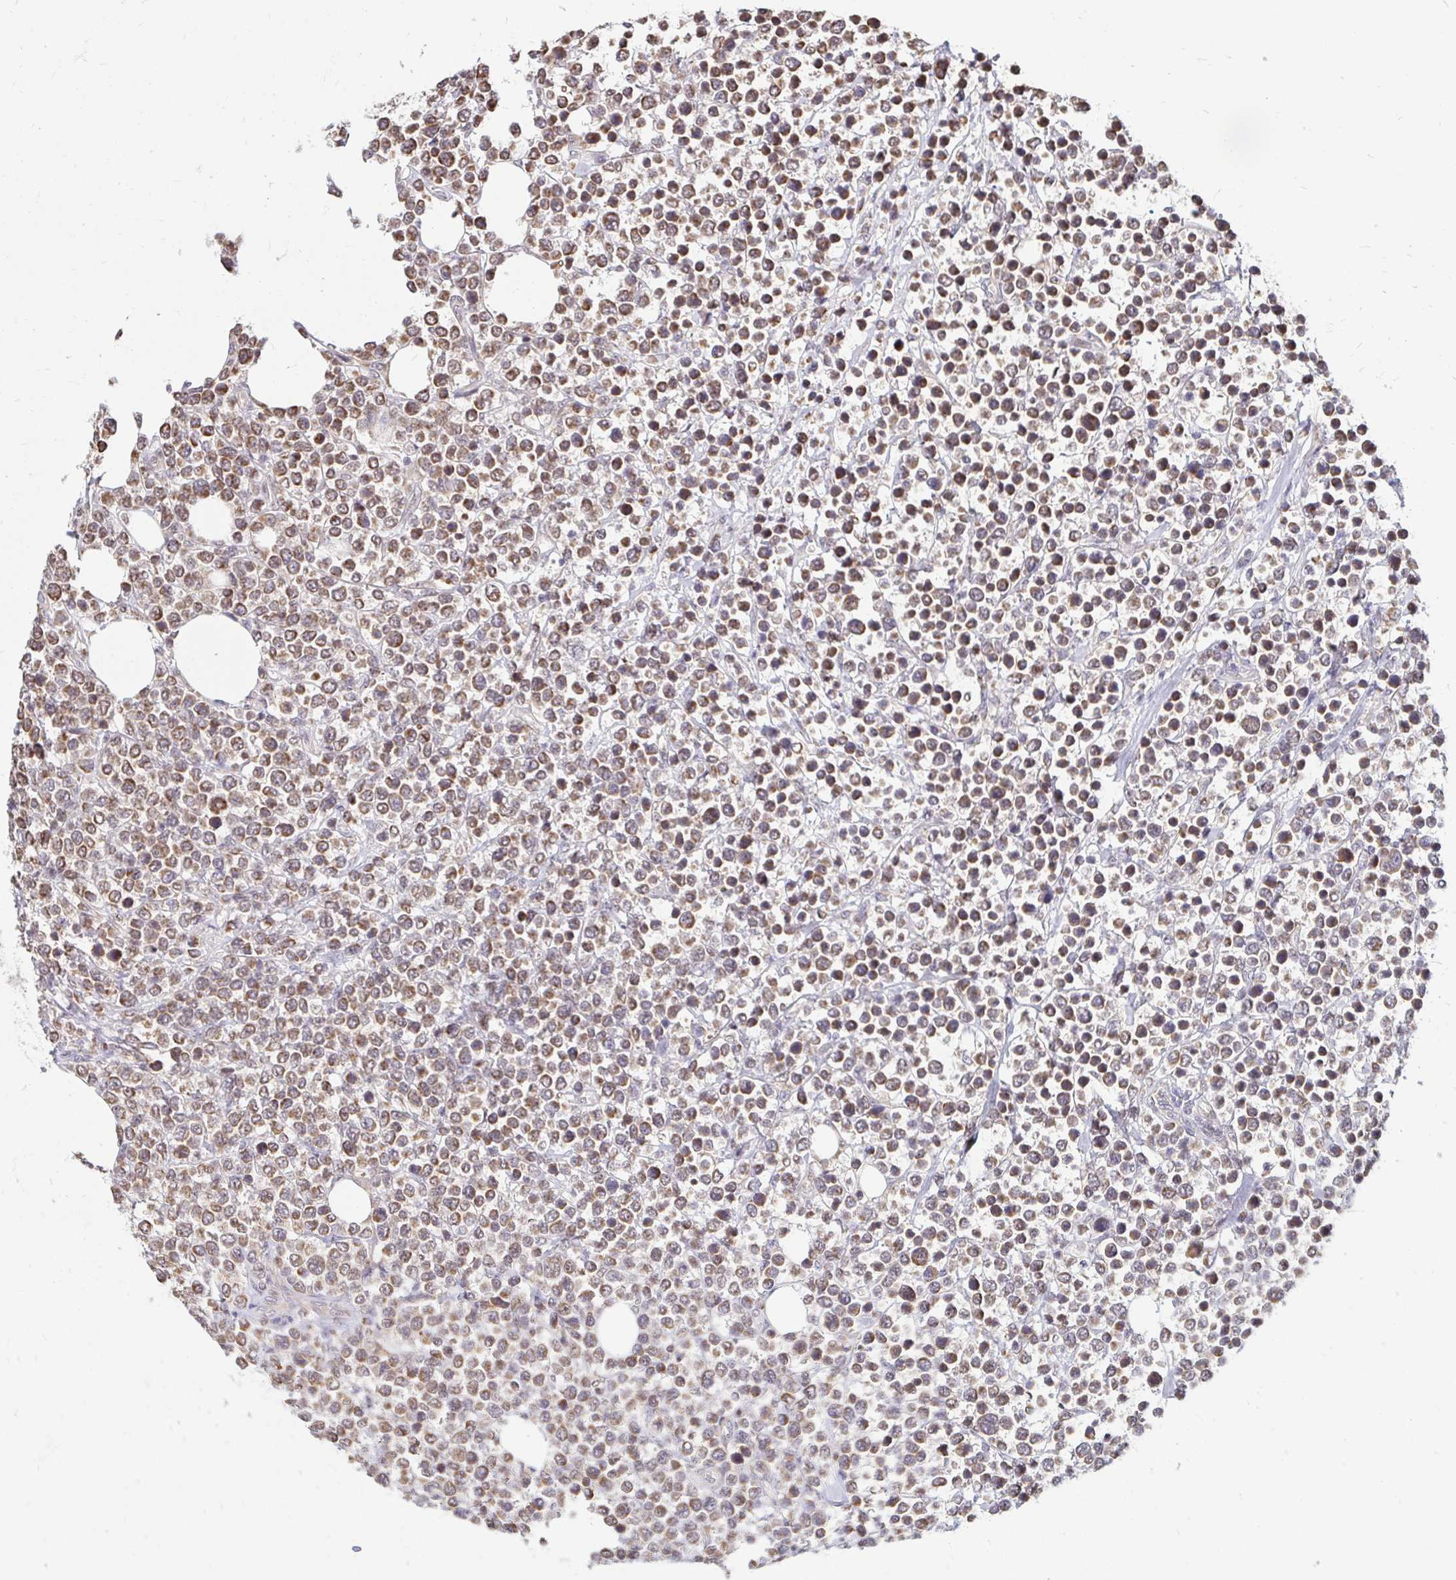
{"staining": {"intensity": "moderate", "quantity": "25%-75%", "location": "cytoplasmic/membranous"}, "tissue": "lymphoma", "cell_type": "Tumor cells", "image_type": "cancer", "snomed": [{"axis": "morphology", "description": "Malignant lymphoma, non-Hodgkin's type, High grade"}, {"axis": "topography", "description": "Soft tissue"}], "caption": "Approximately 25%-75% of tumor cells in human lymphoma reveal moderate cytoplasmic/membranous protein positivity as visualized by brown immunohistochemical staining.", "gene": "TIMM50", "patient": {"sex": "female", "age": 56}}